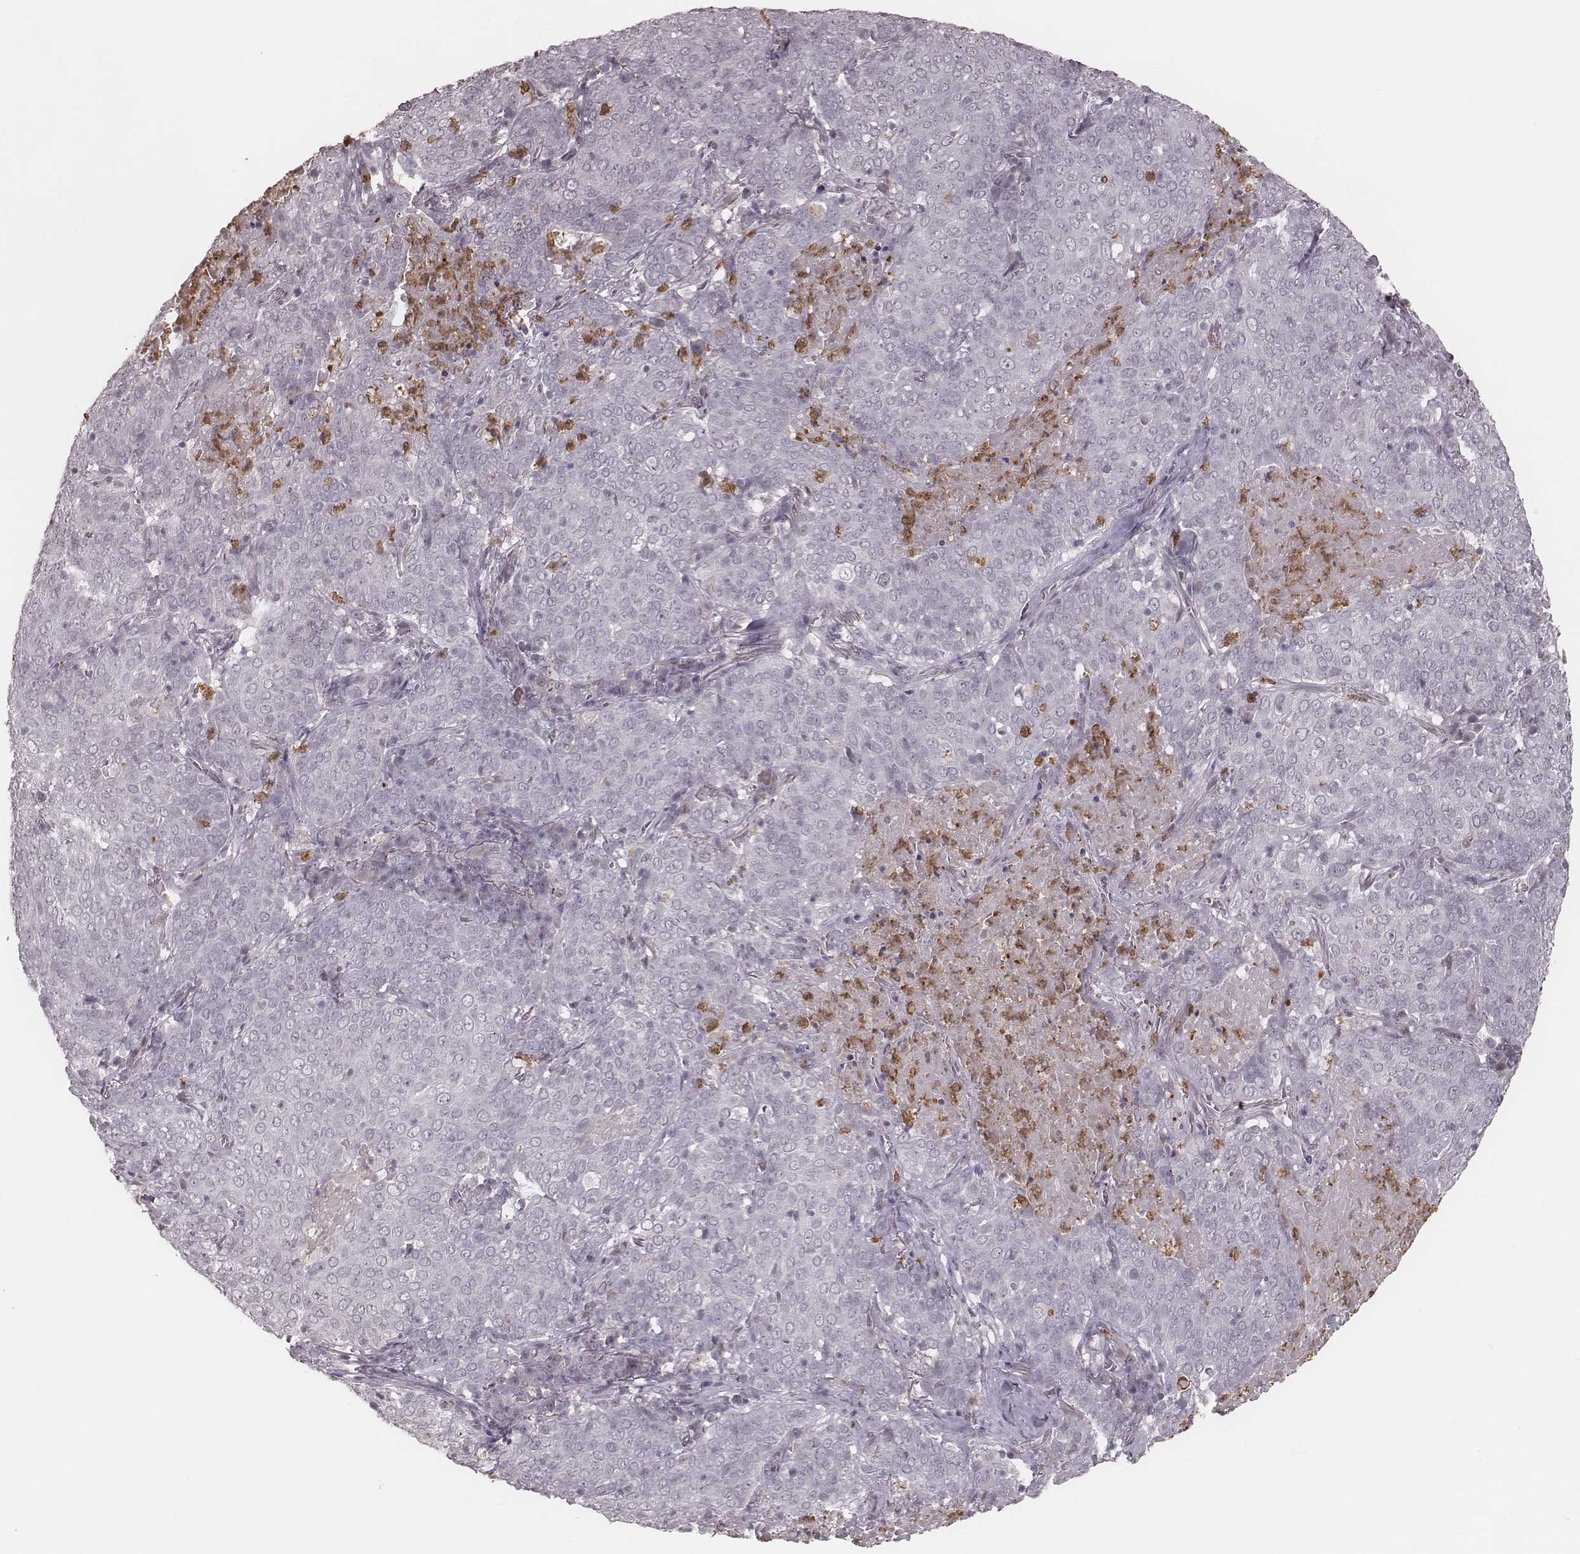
{"staining": {"intensity": "negative", "quantity": "none", "location": "none"}, "tissue": "lung cancer", "cell_type": "Tumor cells", "image_type": "cancer", "snomed": [{"axis": "morphology", "description": "Squamous cell carcinoma, NOS"}, {"axis": "topography", "description": "Lung"}], "caption": "A histopathology image of lung cancer stained for a protein shows no brown staining in tumor cells.", "gene": "KITLG", "patient": {"sex": "male", "age": 82}}